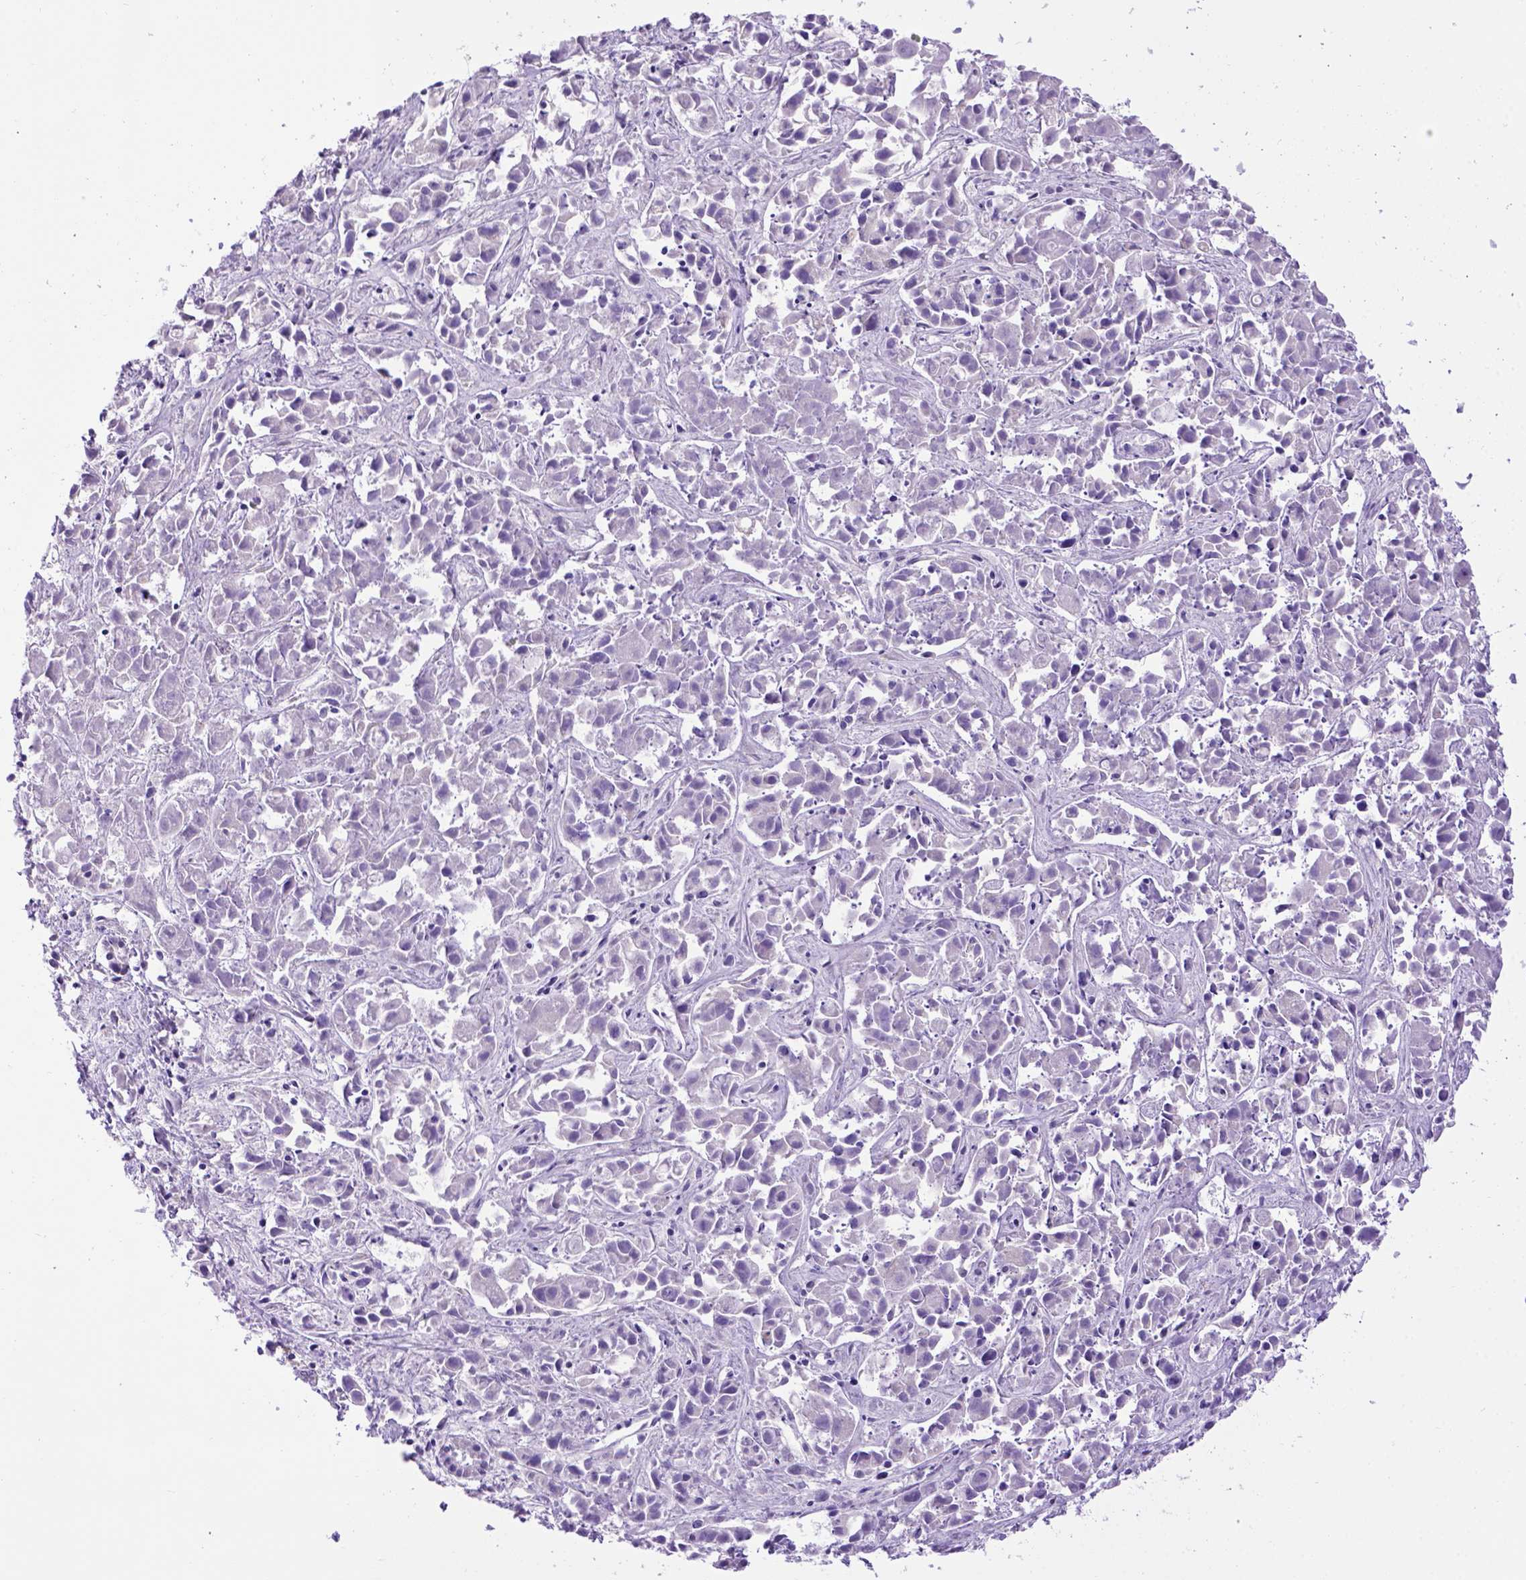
{"staining": {"intensity": "negative", "quantity": "none", "location": "none"}, "tissue": "liver cancer", "cell_type": "Tumor cells", "image_type": "cancer", "snomed": [{"axis": "morphology", "description": "Cholangiocarcinoma"}, {"axis": "topography", "description": "Liver"}], "caption": "Photomicrograph shows no significant protein positivity in tumor cells of liver cancer.", "gene": "PTGES", "patient": {"sex": "female", "age": 81}}